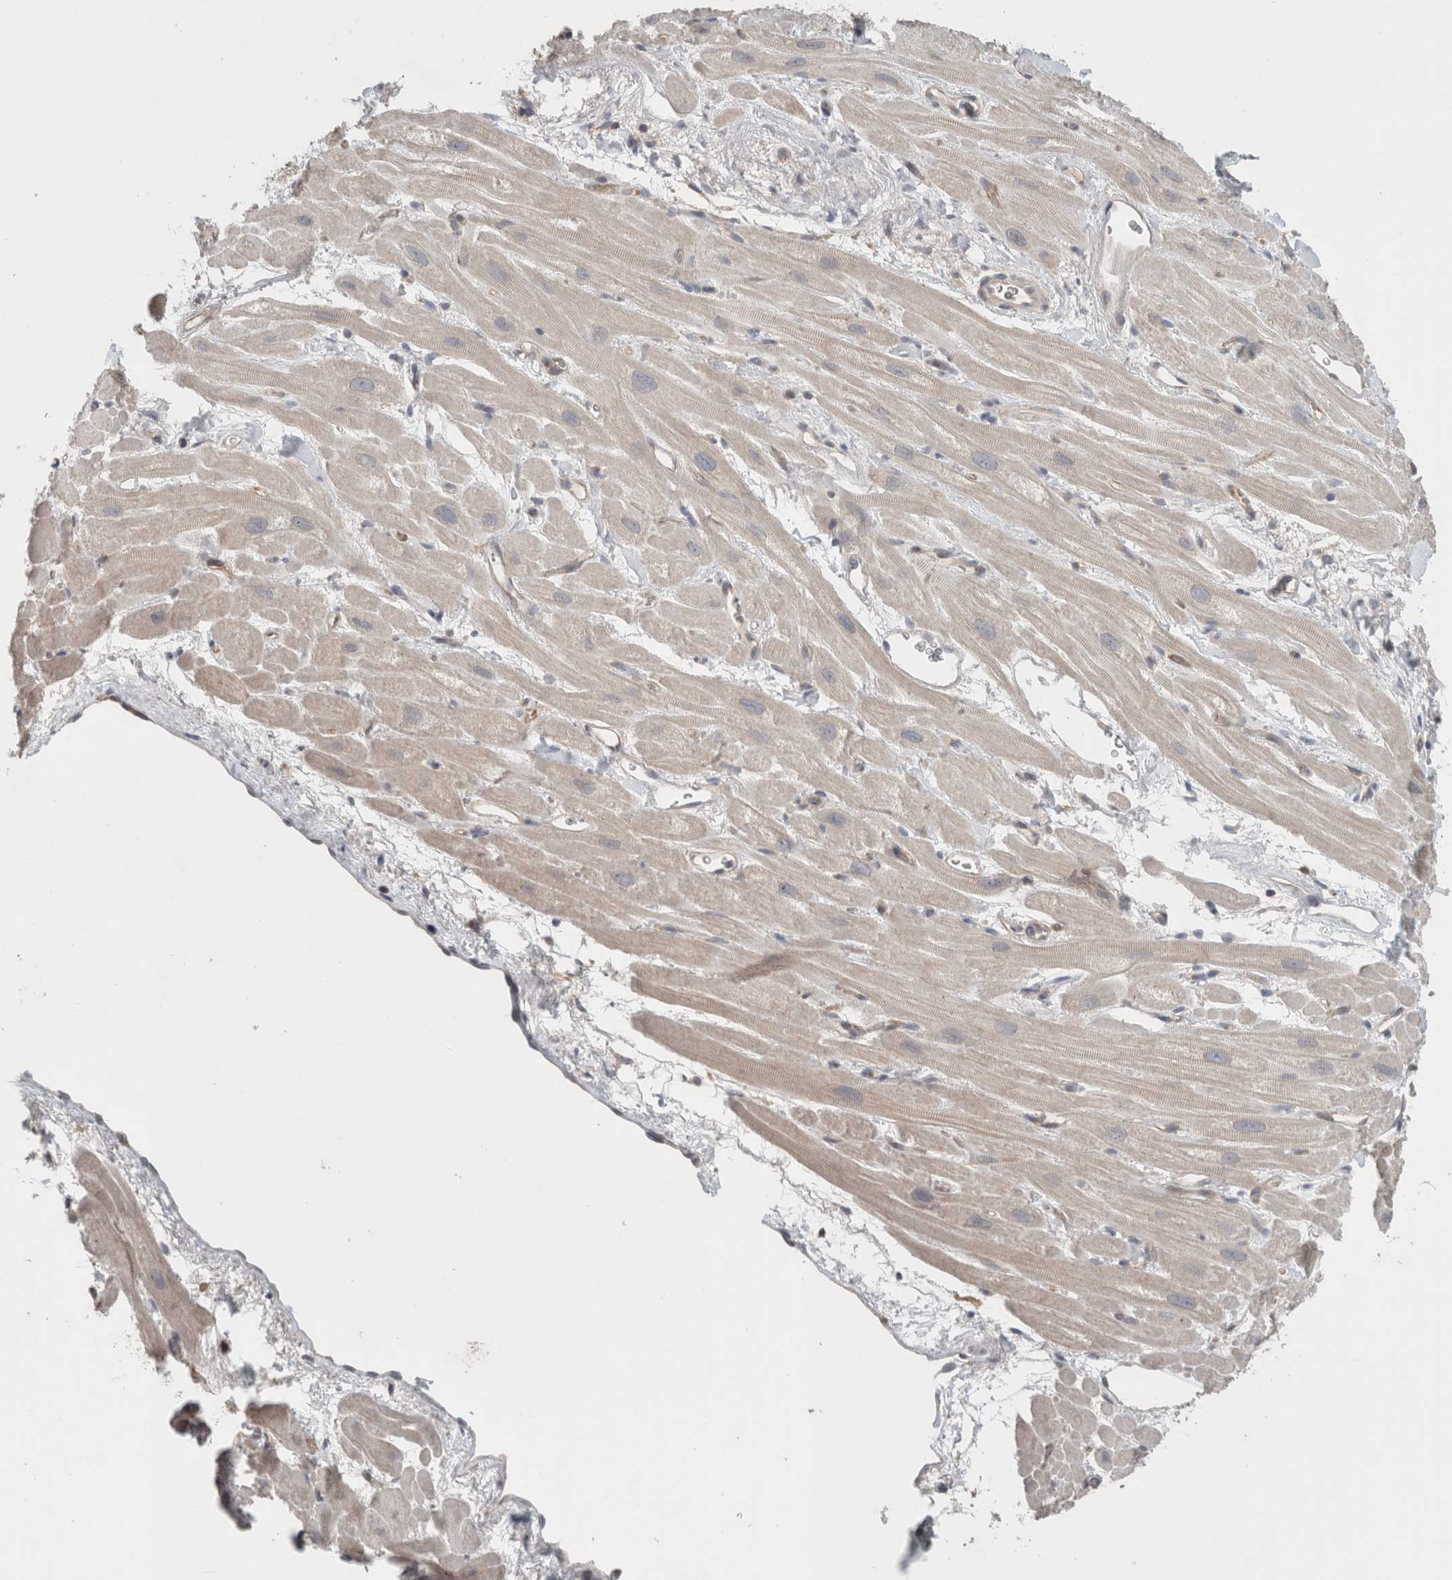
{"staining": {"intensity": "weak", "quantity": "<25%", "location": "cytoplasmic/membranous"}, "tissue": "heart muscle", "cell_type": "Cardiomyocytes", "image_type": "normal", "snomed": [{"axis": "morphology", "description": "Normal tissue, NOS"}, {"axis": "topography", "description": "Heart"}], "caption": "A high-resolution micrograph shows immunohistochemistry (IHC) staining of normal heart muscle, which reveals no significant staining in cardiomyocytes.", "gene": "RASAL2", "patient": {"sex": "male", "age": 49}}